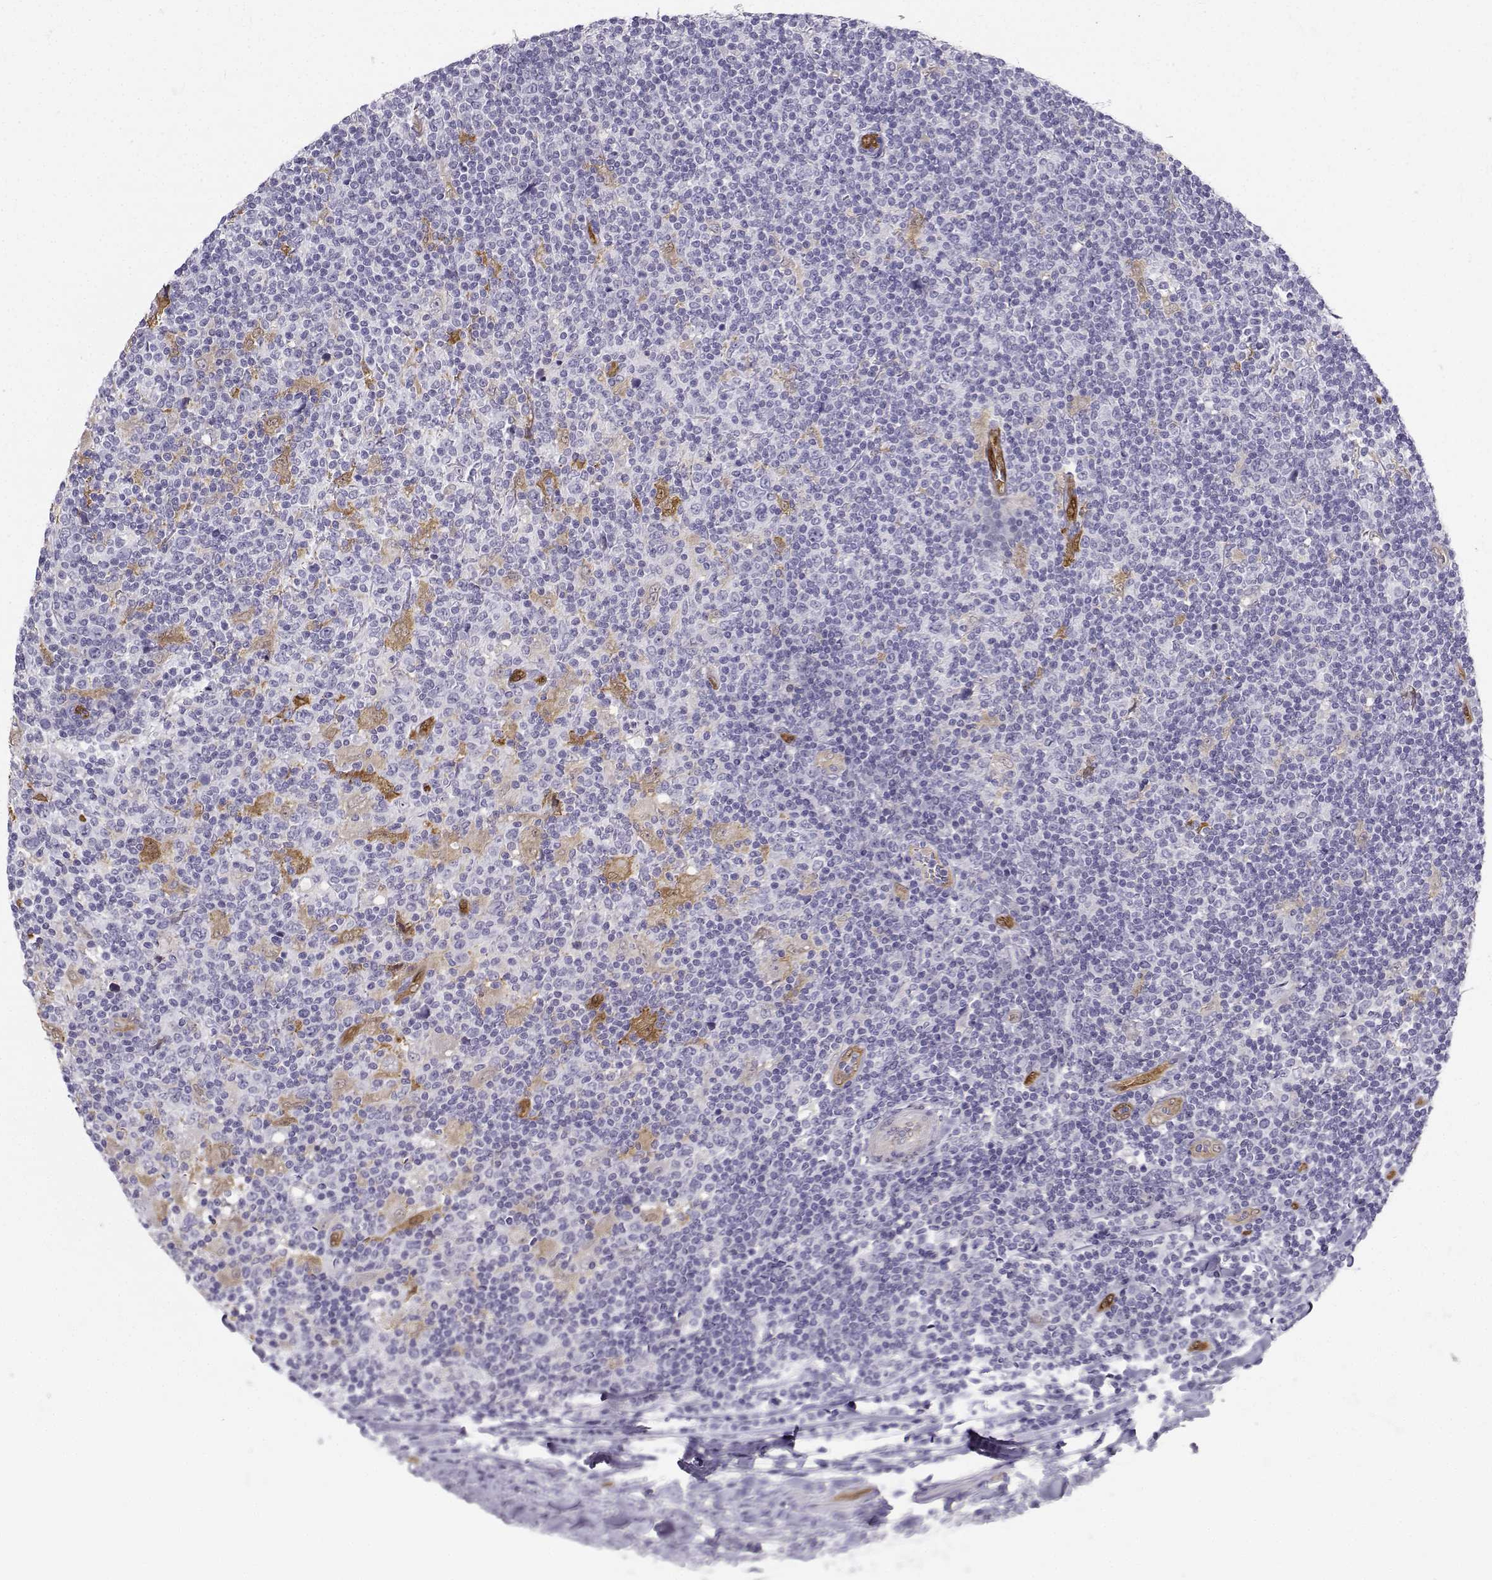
{"staining": {"intensity": "negative", "quantity": "none", "location": "none"}, "tissue": "lymphoma", "cell_type": "Tumor cells", "image_type": "cancer", "snomed": [{"axis": "morphology", "description": "Hodgkin's disease, NOS"}, {"axis": "topography", "description": "Lymph node"}], "caption": "This is an IHC photomicrograph of Hodgkin's disease. There is no positivity in tumor cells.", "gene": "NQO1", "patient": {"sex": "male", "age": 40}}